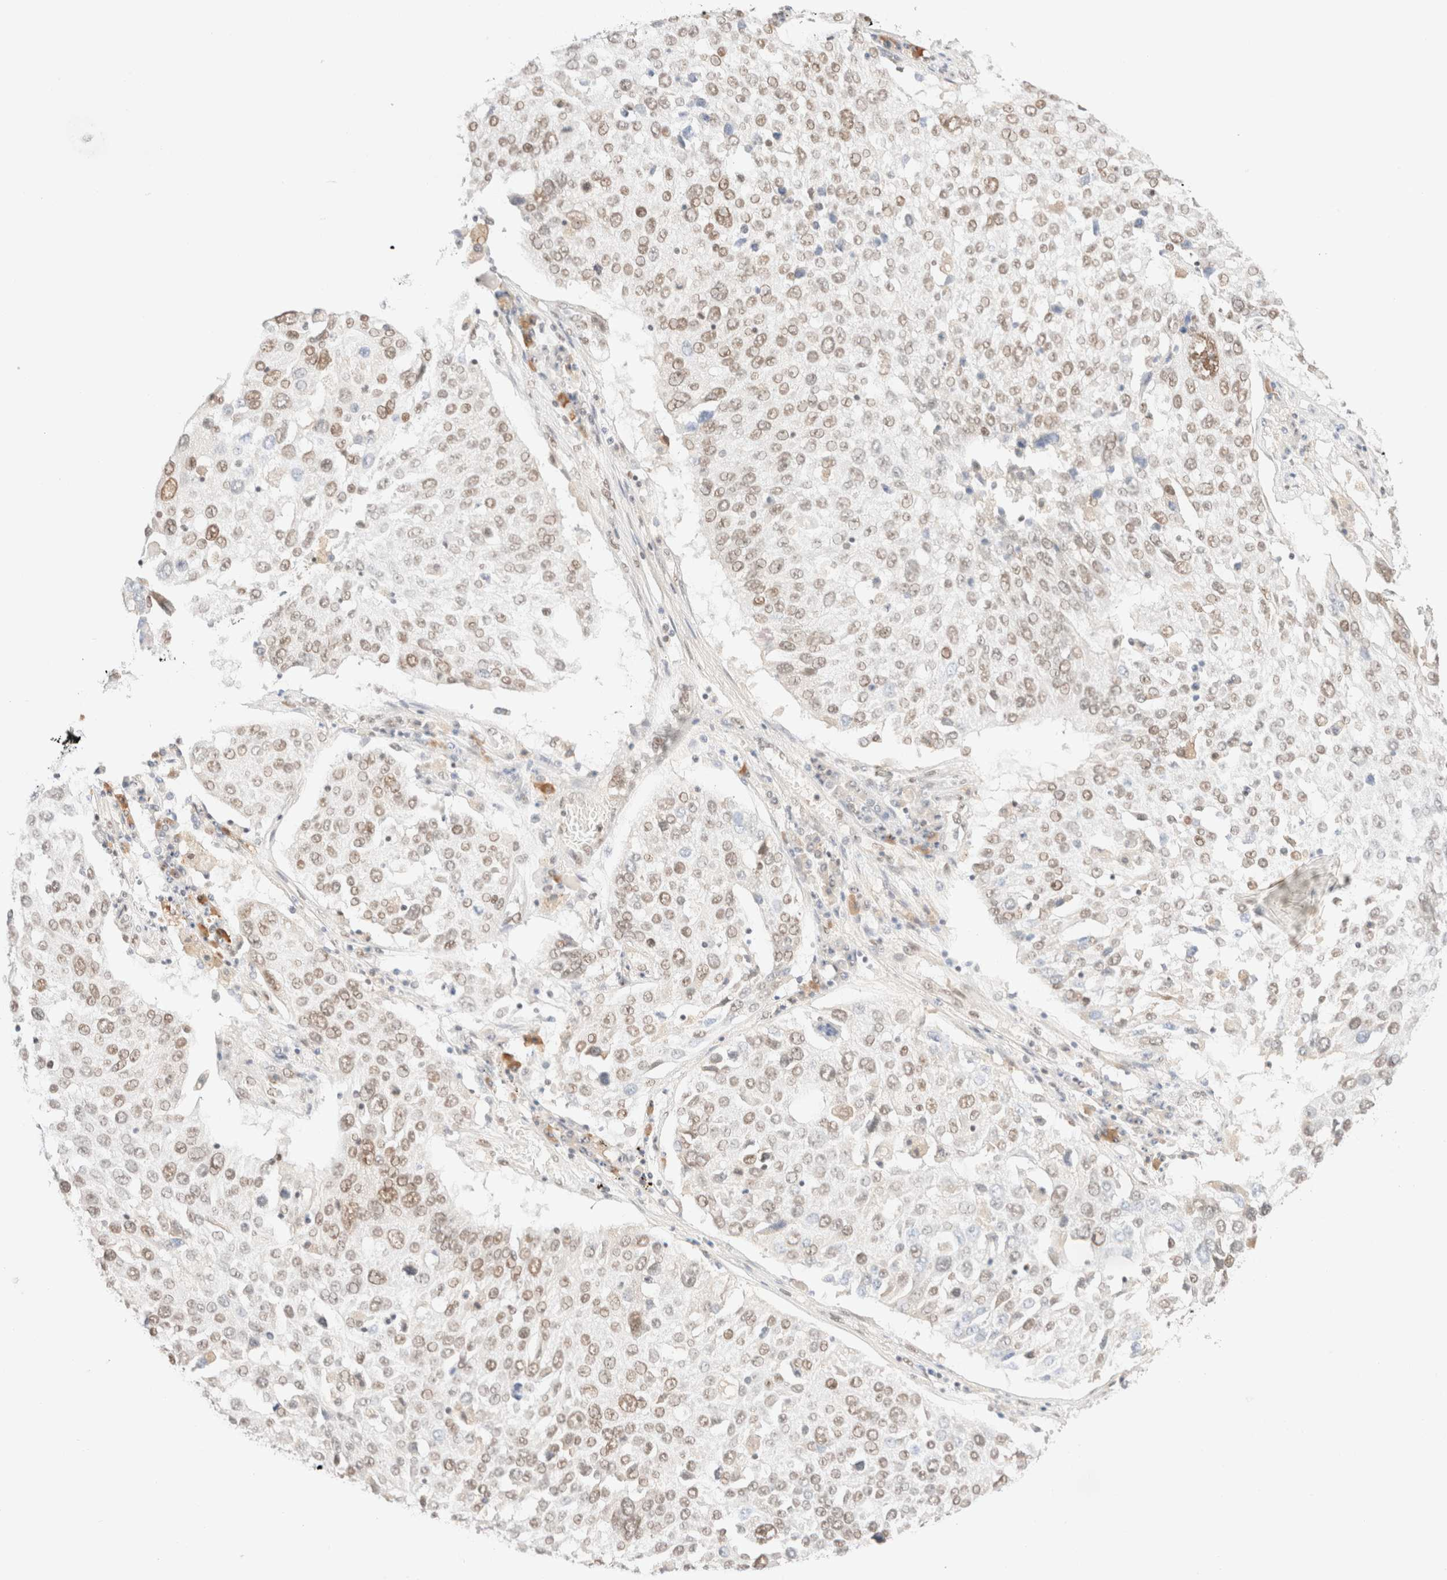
{"staining": {"intensity": "weak", "quantity": ">75%", "location": "nuclear"}, "tissue": "lung cancer", "cell_type": "Tumor cells", "image_type": "cancer", "snomed": [{"axis": "morphology", "description": "Squamous cell carcinoma, NOS"}, {"axis": "topography", "description": "Lung"}], "caption": "Lung cancer tissue shows weak nuclear expression in about >75% of tumor cells, visualized by immunohistochemistry. Immunohistochemistry stains the protein of interest in brown and the nuclei are stained blue.", "gene": "CIC", "patient": {"sex": "male", "age": 65}}